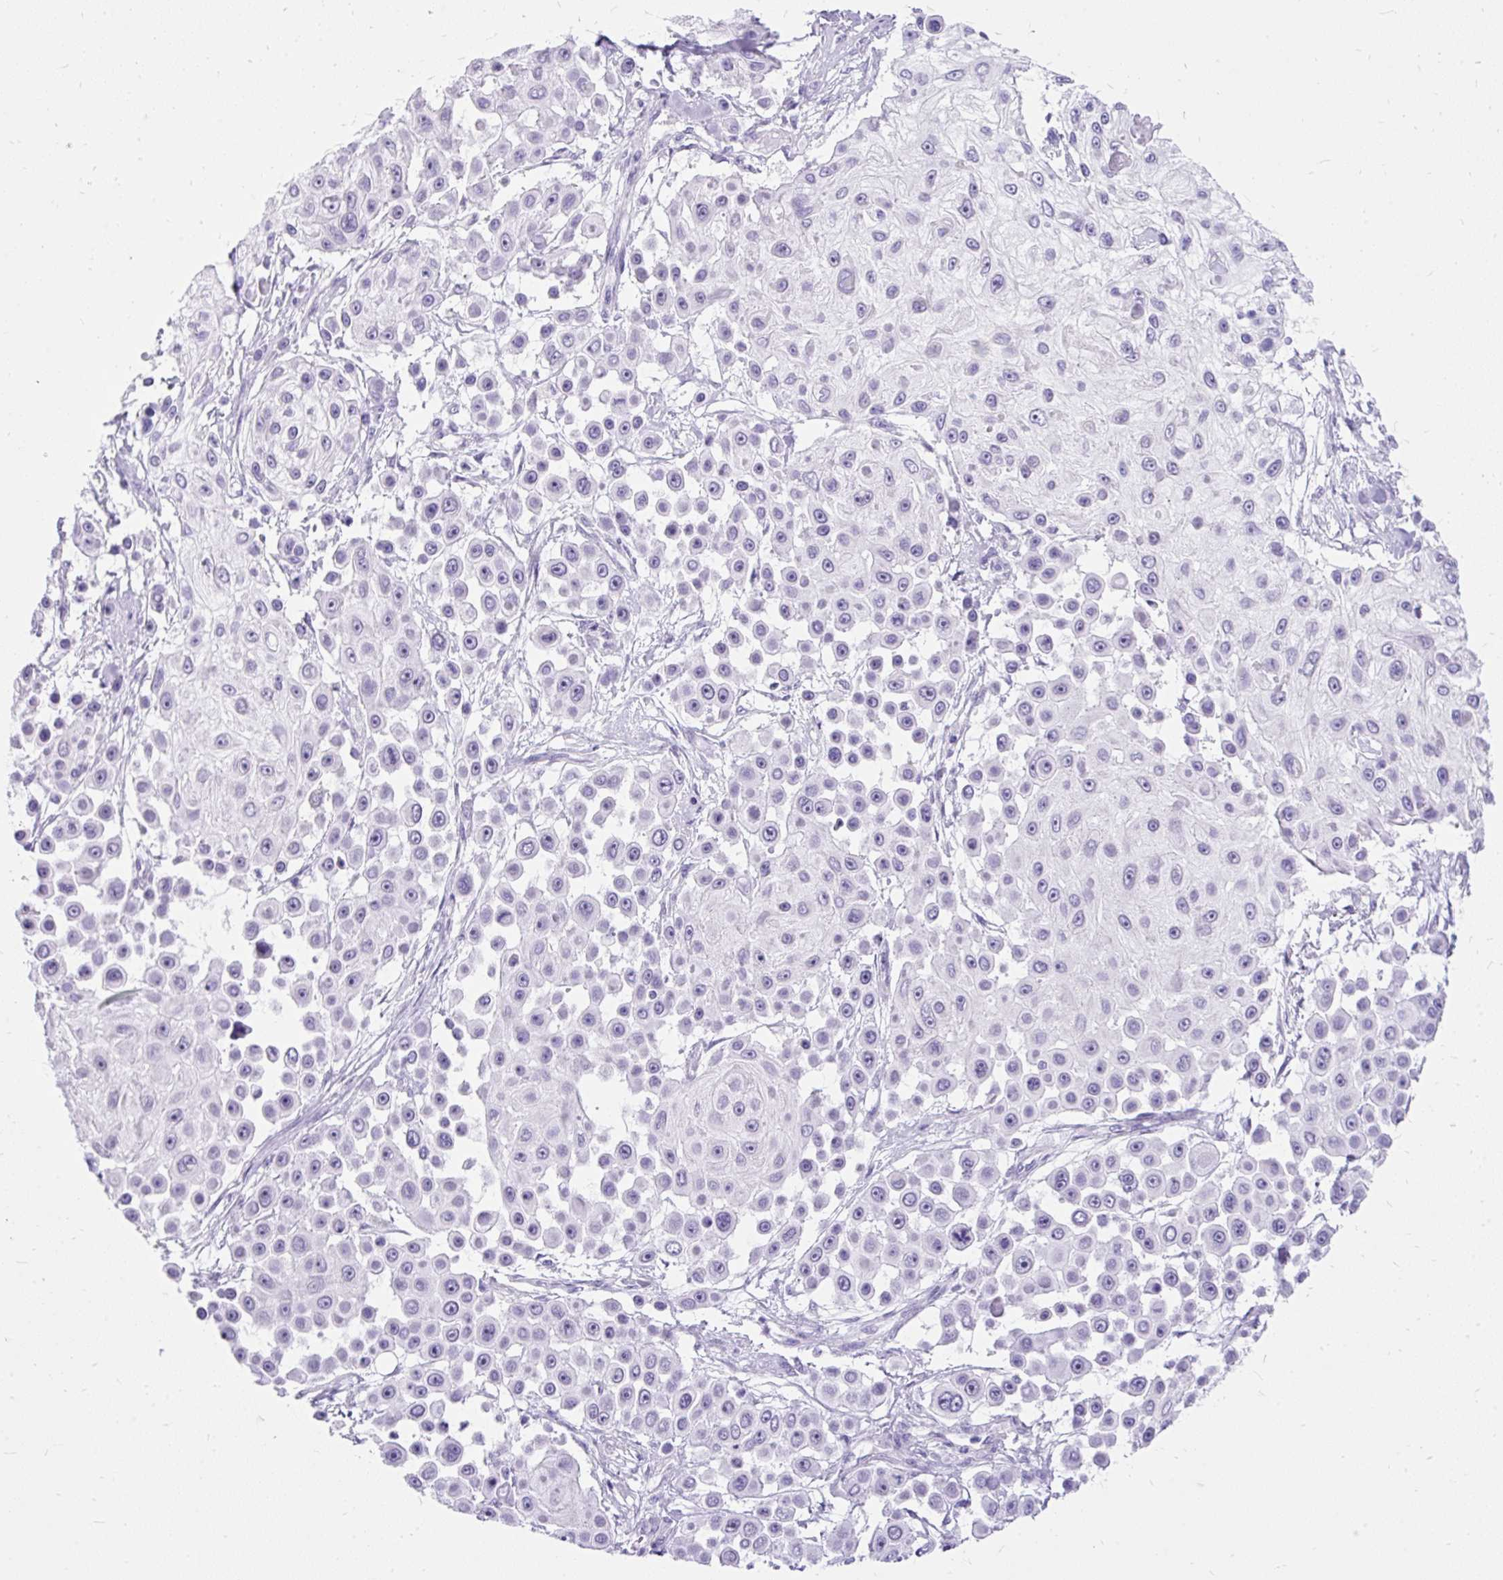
{"staining": {"intensity": "negative", "quantity": "none", "location": "none"}, "tissue": "skin cancer", "cell_type": "Tumor cells", "image_type": "cancer", "snomed": [{"axis": "morphology", "description": "Squamous cell carcinoma, NOS"}, {"axis": "topography", "description": "Skin"}], "caption": "An immunohistochemistry (IHC) photomicrograph of skin cancer is shown. There is no staining in tumor cells of skin cancer.", "gene": "SCGB1A1", "patient": {"sex": "male", "age": 67}}